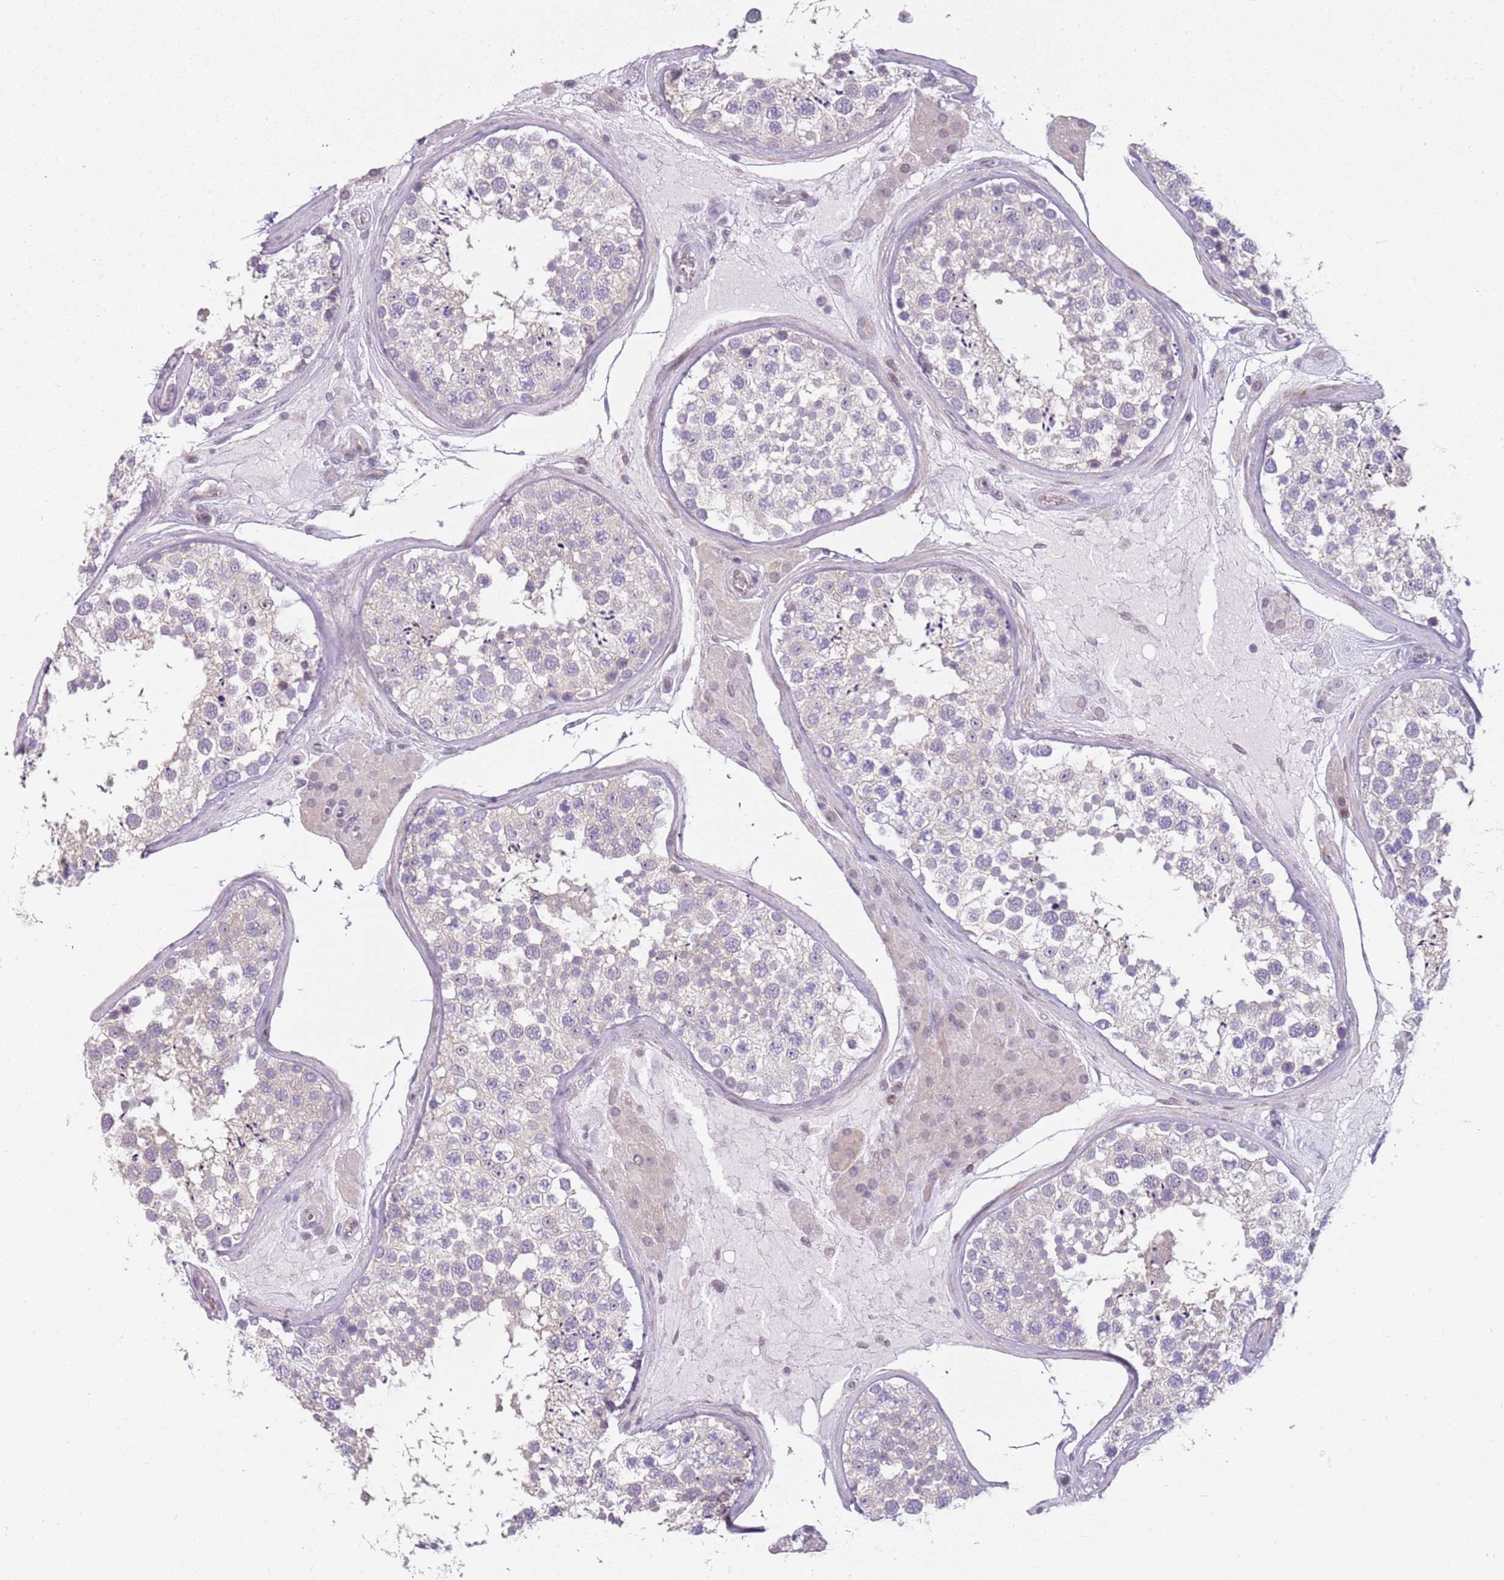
{"staining": {"intensity": "negative", "quantity": "none", "location": "none"}, "tissue": "testis", "cell_type": "Cells in seminiferous ducts", "image_type": "normal", "snomed": [{"axis": "morphology", "description": "Normal tissue, NOS"}, {"axis": "topography", "description": "Testis"}], "caption": "IHC of benign human testis shows no positivity in cells in seminiferous ducts.", "gene": "DEFB116", "patient": {"sex": "male", "age": 46}}